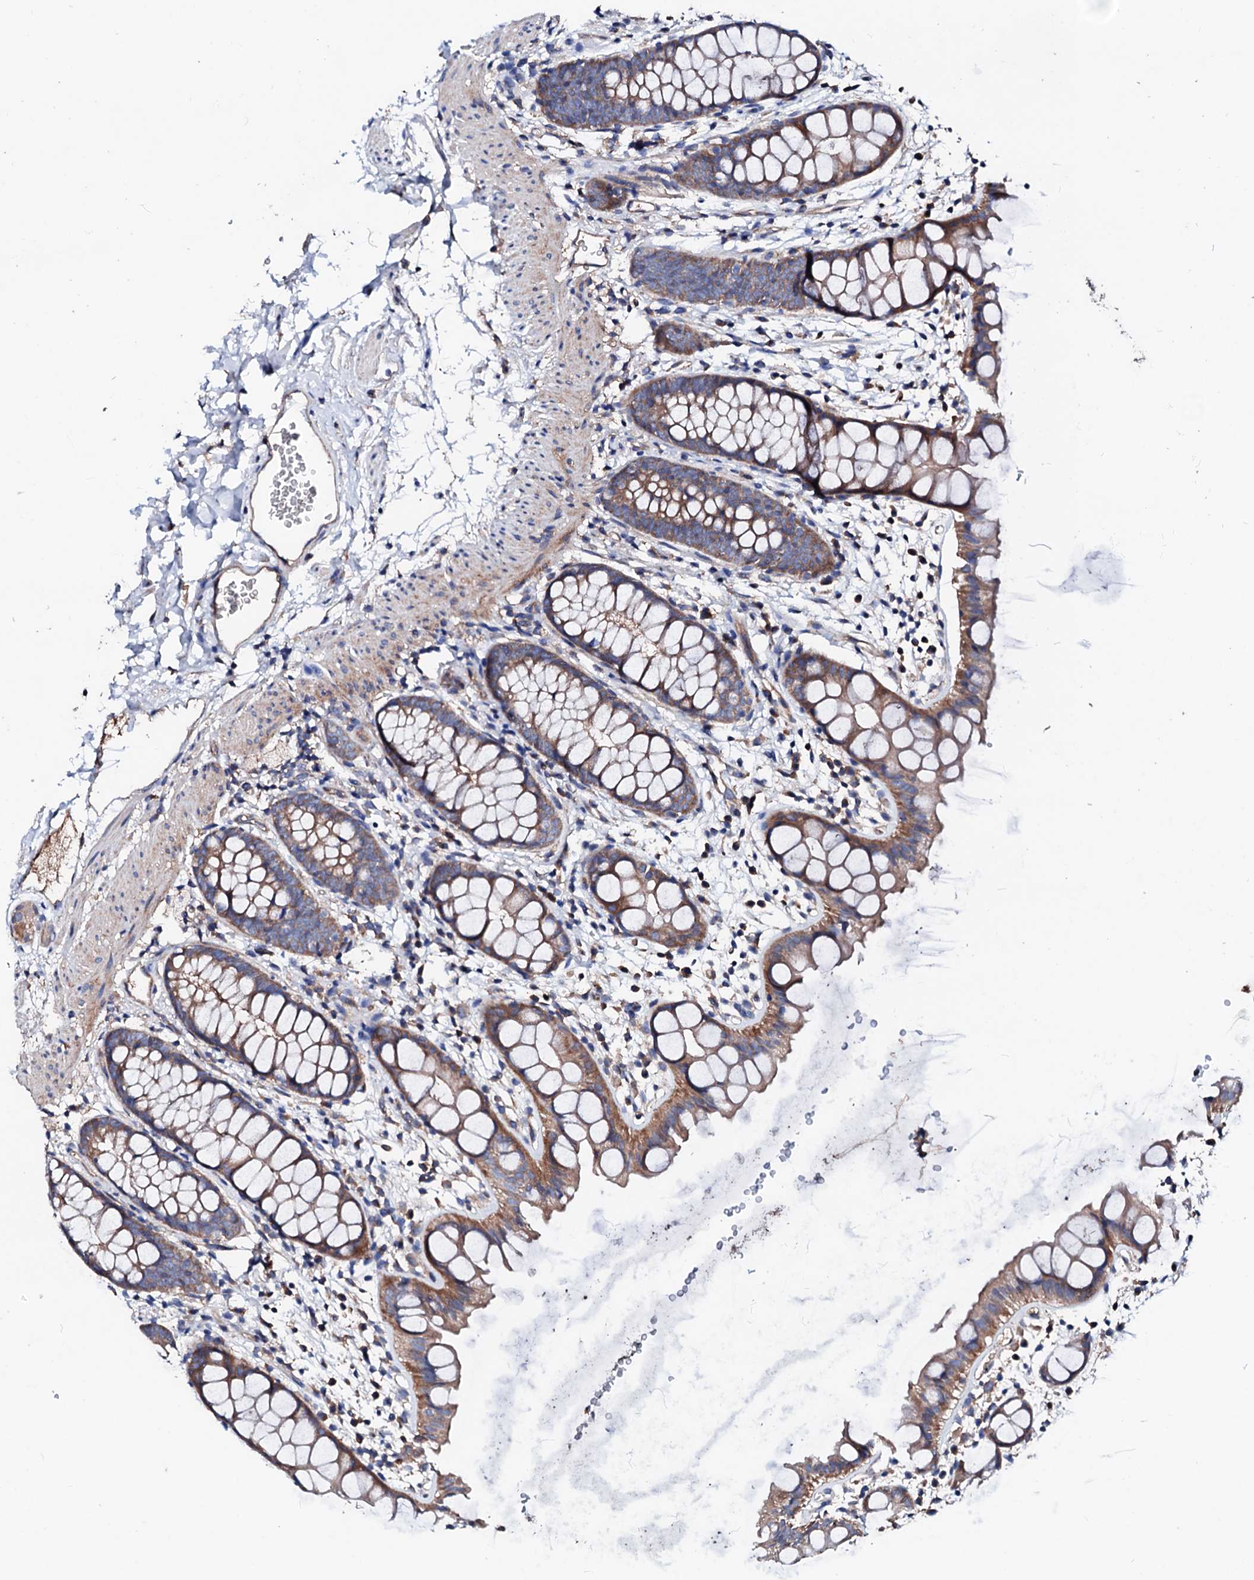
{"staining": {"intensity": "moderate", "quantity": ">75%", "location": "cytoplasmic/membranous"}, "tissue": "rectum", "cell_type": "Glandular cells", "image_type": "normal", "snomed": [{"axis": "morphology", "description": "Normal tissue, NOS"}, {"axis": "topography", "description": "Rectum"}], "caption": "IHC (DAB) staining of normal human rectum displays moderate cytoplasmic/membranous protein positivity in approximately >75% of glandular cells.", "gene": "TBCEL", "patient": {"sex": "female", "age": 65}}